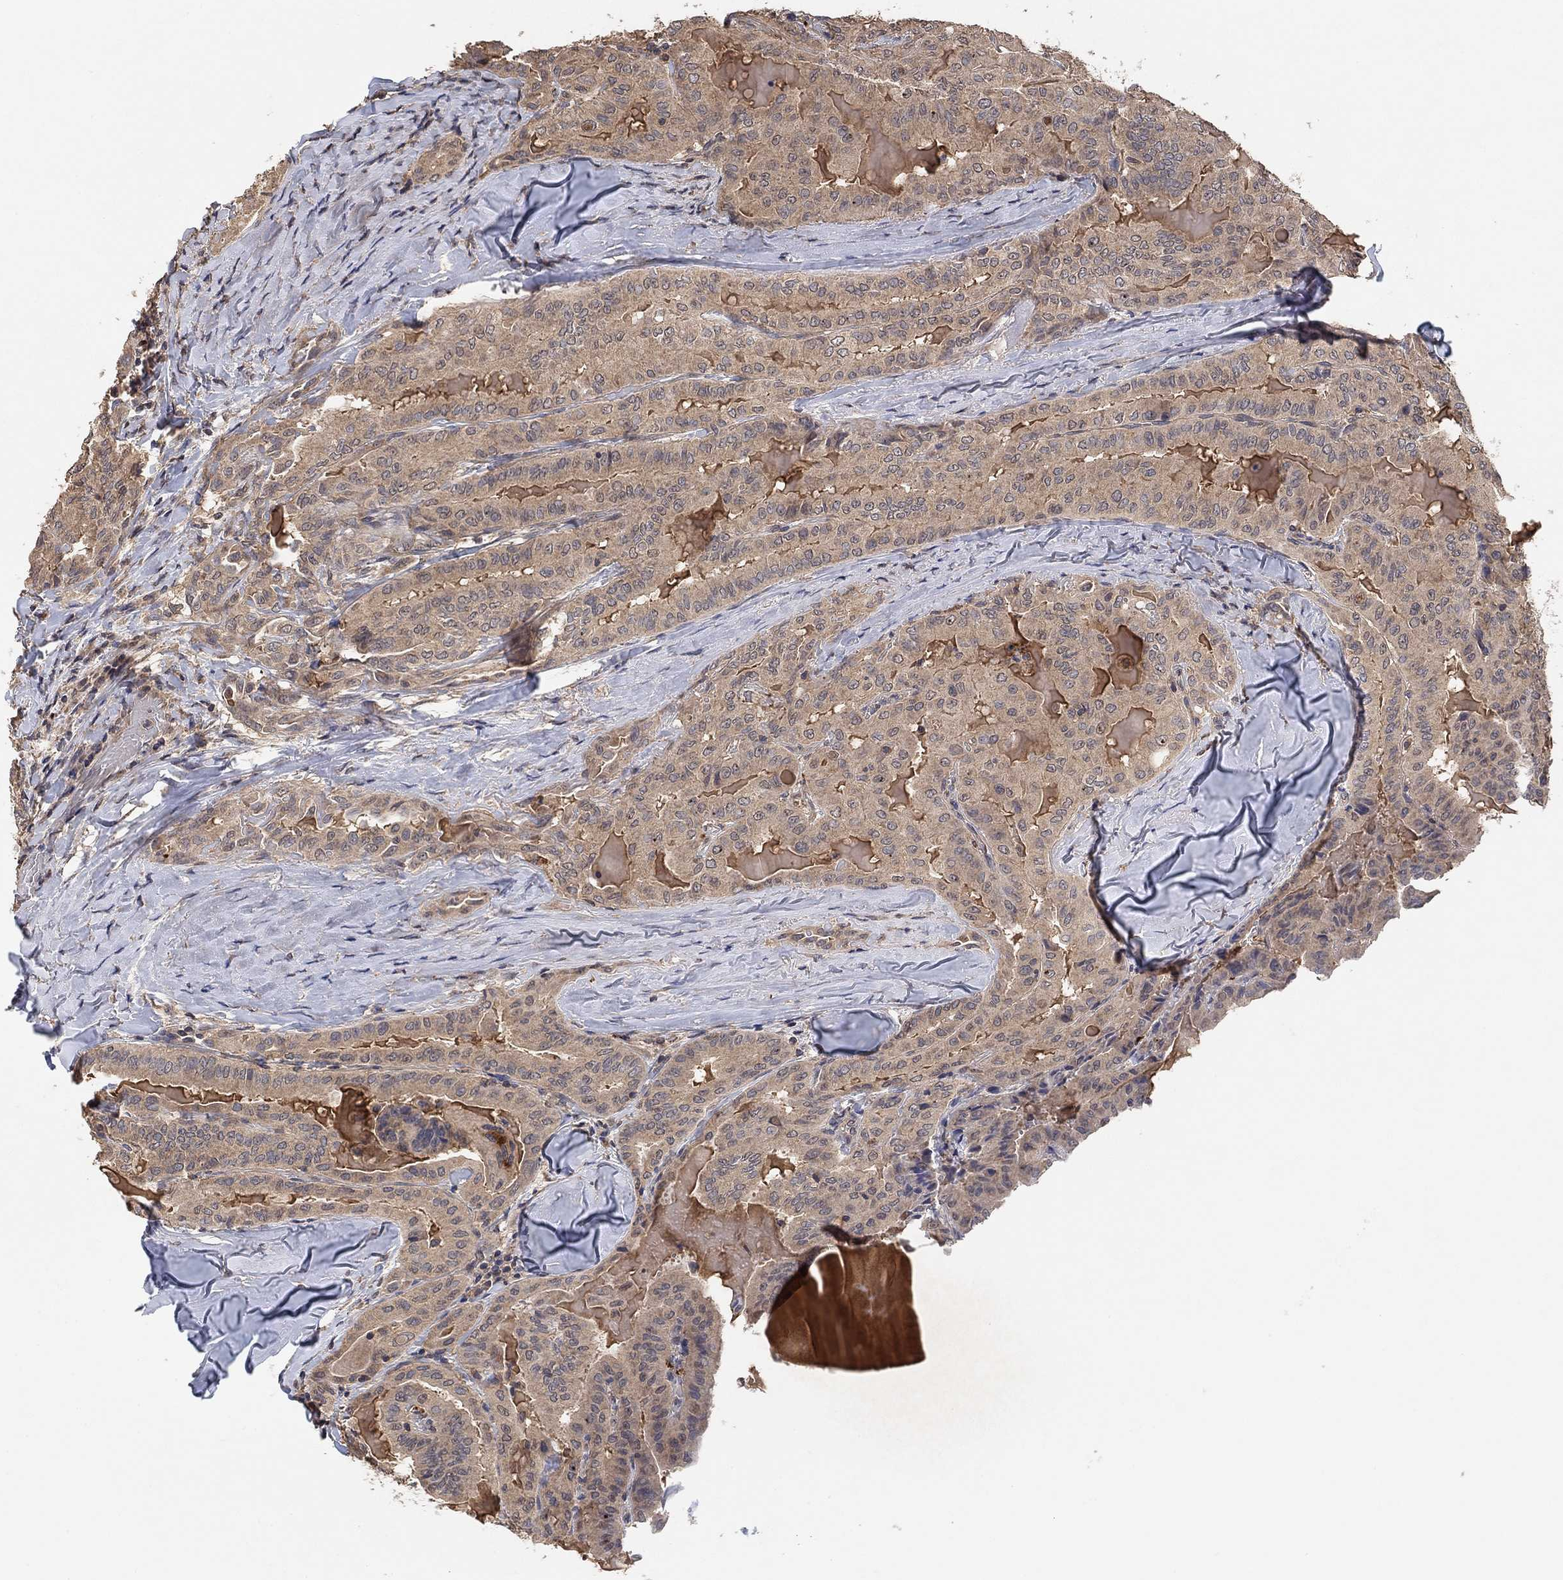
{"staining": {"intensity": "weak", "quantity": "25%-75%", "location": "cytoplasmic/membranous"}, "tissue": "thyroid cancer", "cell_type": "Tumor cells", "image_type": "cancer", "snomed": [{"axis": "morphology", "description": "Papillary adenocarcinoma, NOS"}, {"axis": "topography", "description": "Thyroid gland"}], "caption": "Human thyroid cancer (papillary adenocarcinoma) stained with a protein marker demonstrates weak staining in tumor cells.", "gene": "CCDC43", "patient": {"sex": "female", "age": 68}}